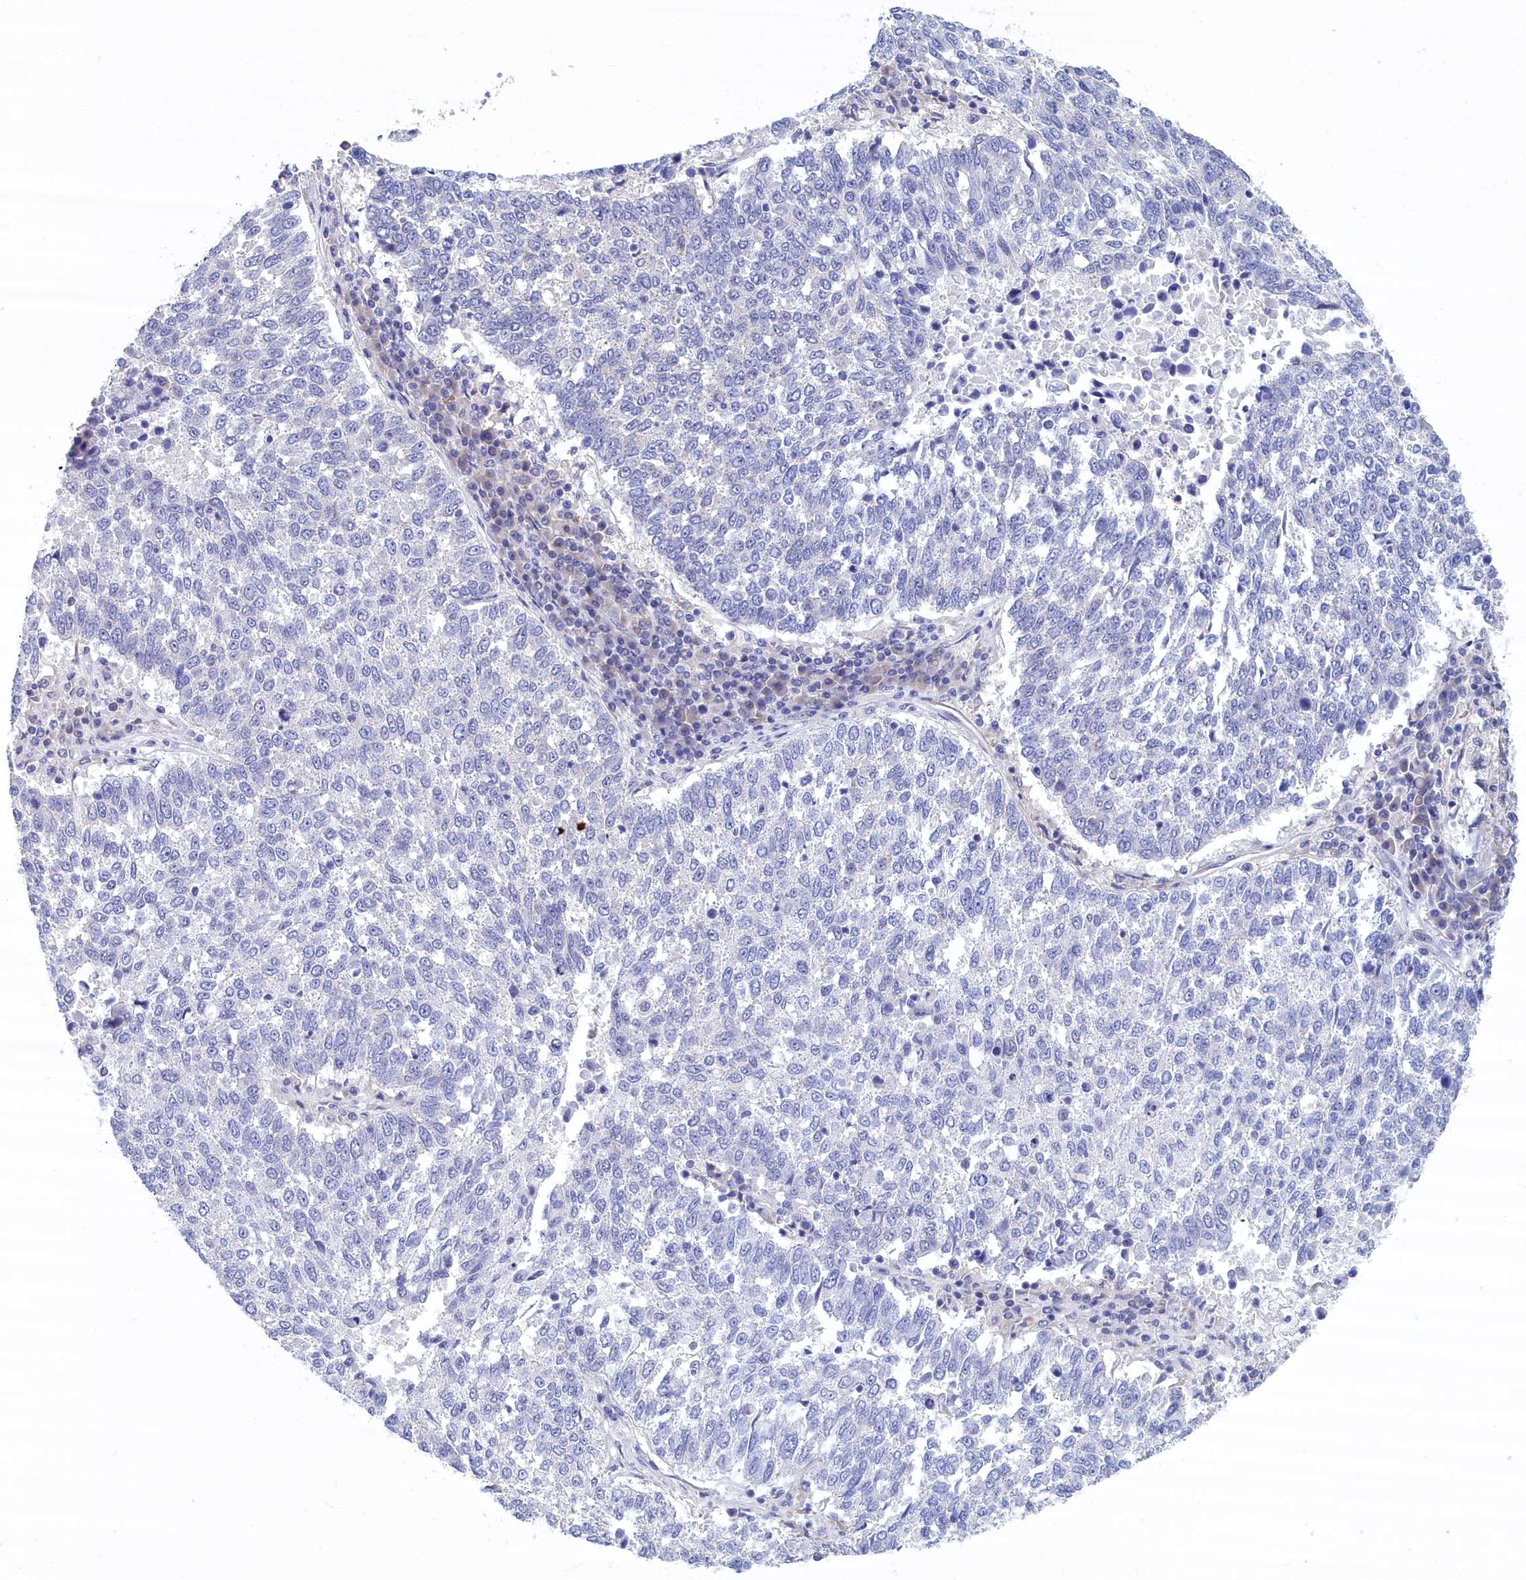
{"staining": {"intensity": "negative", "quantity": "none", "location": "none"}, "tissue": "lung cancer", "cell_type": "Tumor cells", "image_type": "cancer", "snomed": [{"axis": "morphology", "description": "Squamous cell carcinoma, NOS"}, {"axis": "topography", "description": "Lung"}], "caption": "A histopathology image of human lung squamous cell carcinoma is negative for staining in tumor cells.", "gene": "PGP", "patient": {"sex": "male", "age": 73}}